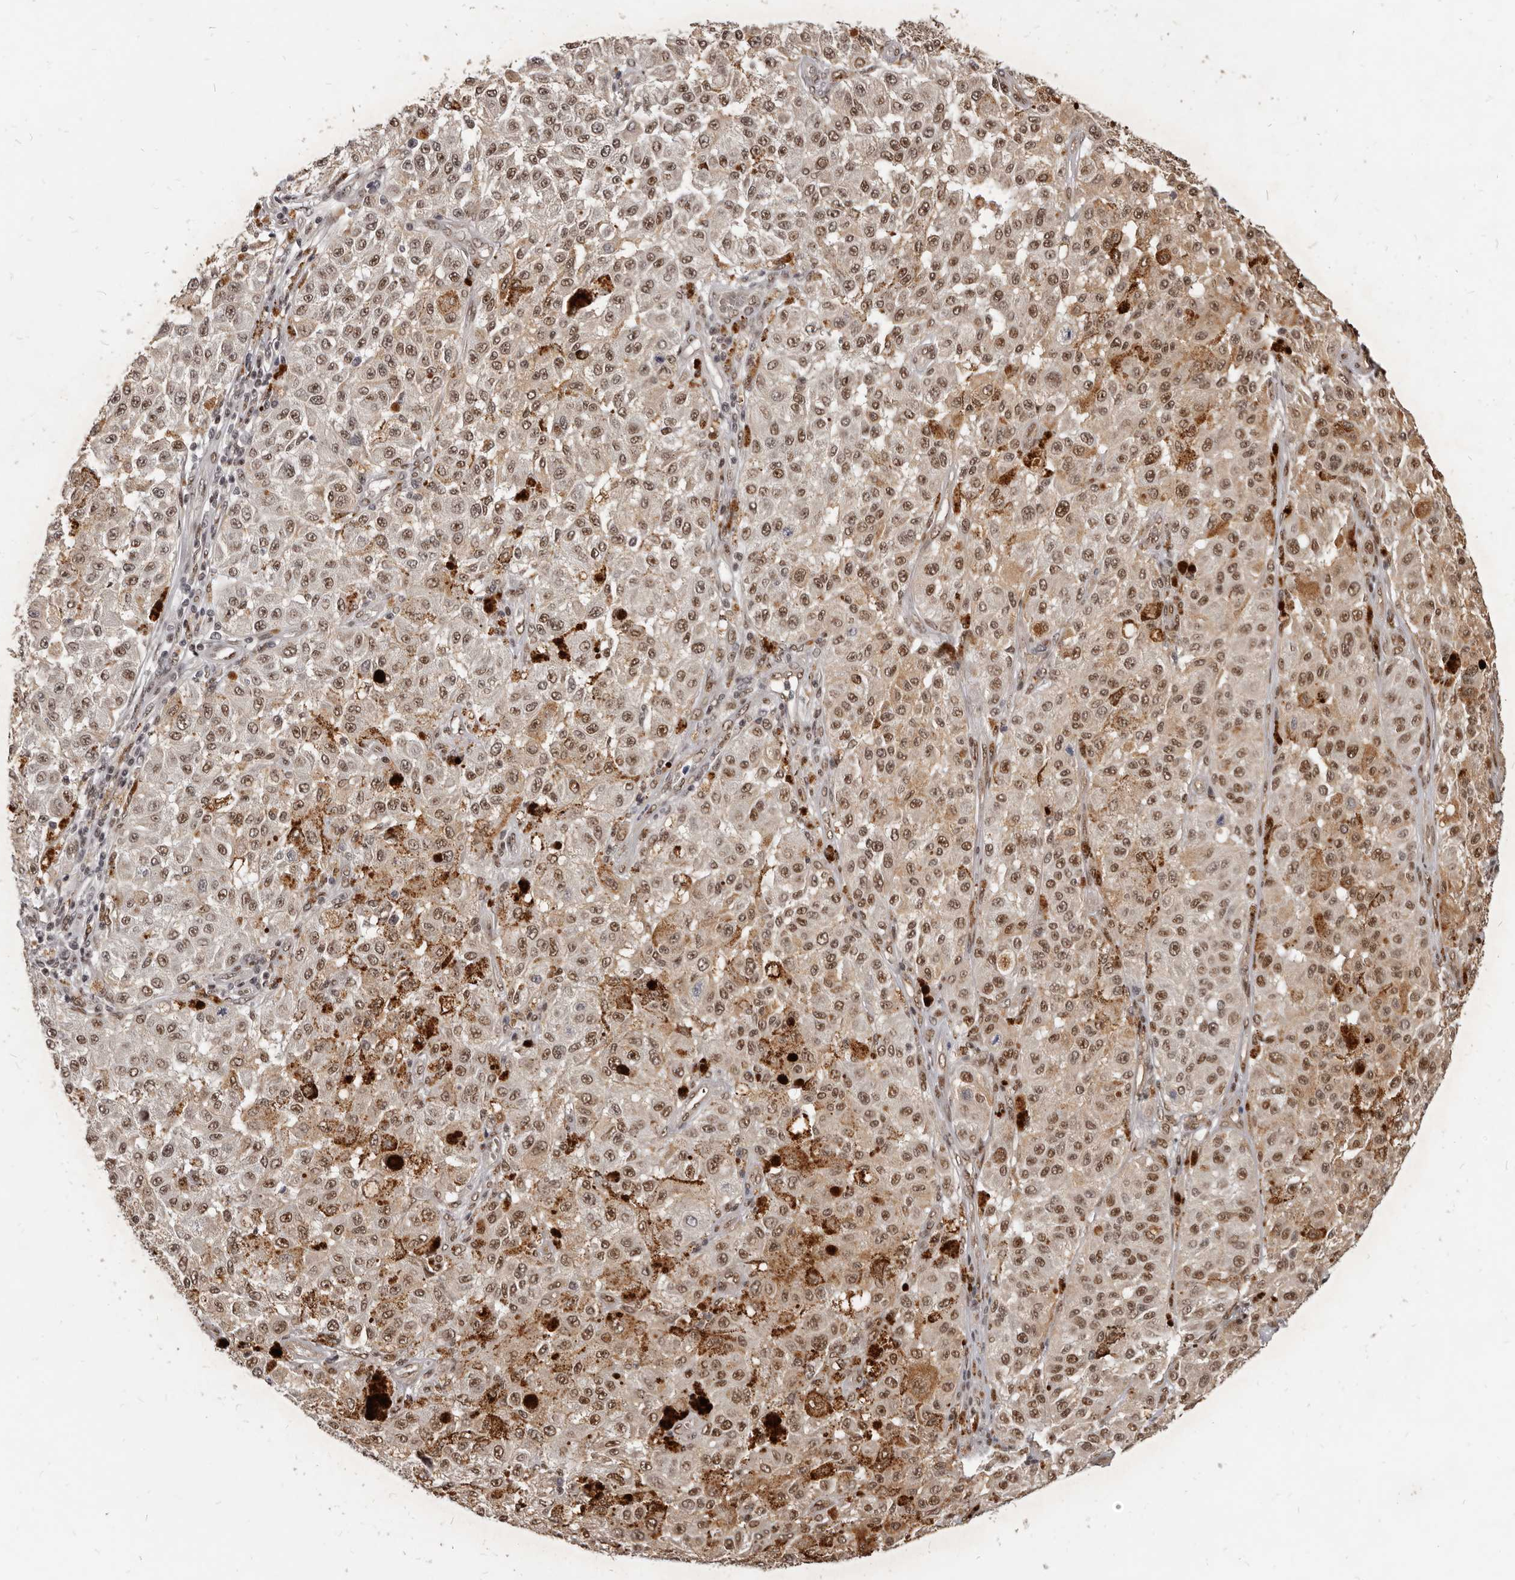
{"staining": {"intensity": "moderate", "quantity": ">75%", "location": "nuclear"}, "tissue": "melanoma", "cell_type": "Tumor cells", "image_type": "cancer", "snomed": [{"axis": "morphology", "description": "Malignant melanoma, NOS"}, {"axis": "topography", "description": "Skin"}], "caption": "Immunohistochemical staining of melanoma exhibits medium levels of moderate nuclear positivity in approximately >75% of tumor cells.", "gene": "ATF5", "patient": {"sex": "female", "age": 64}}